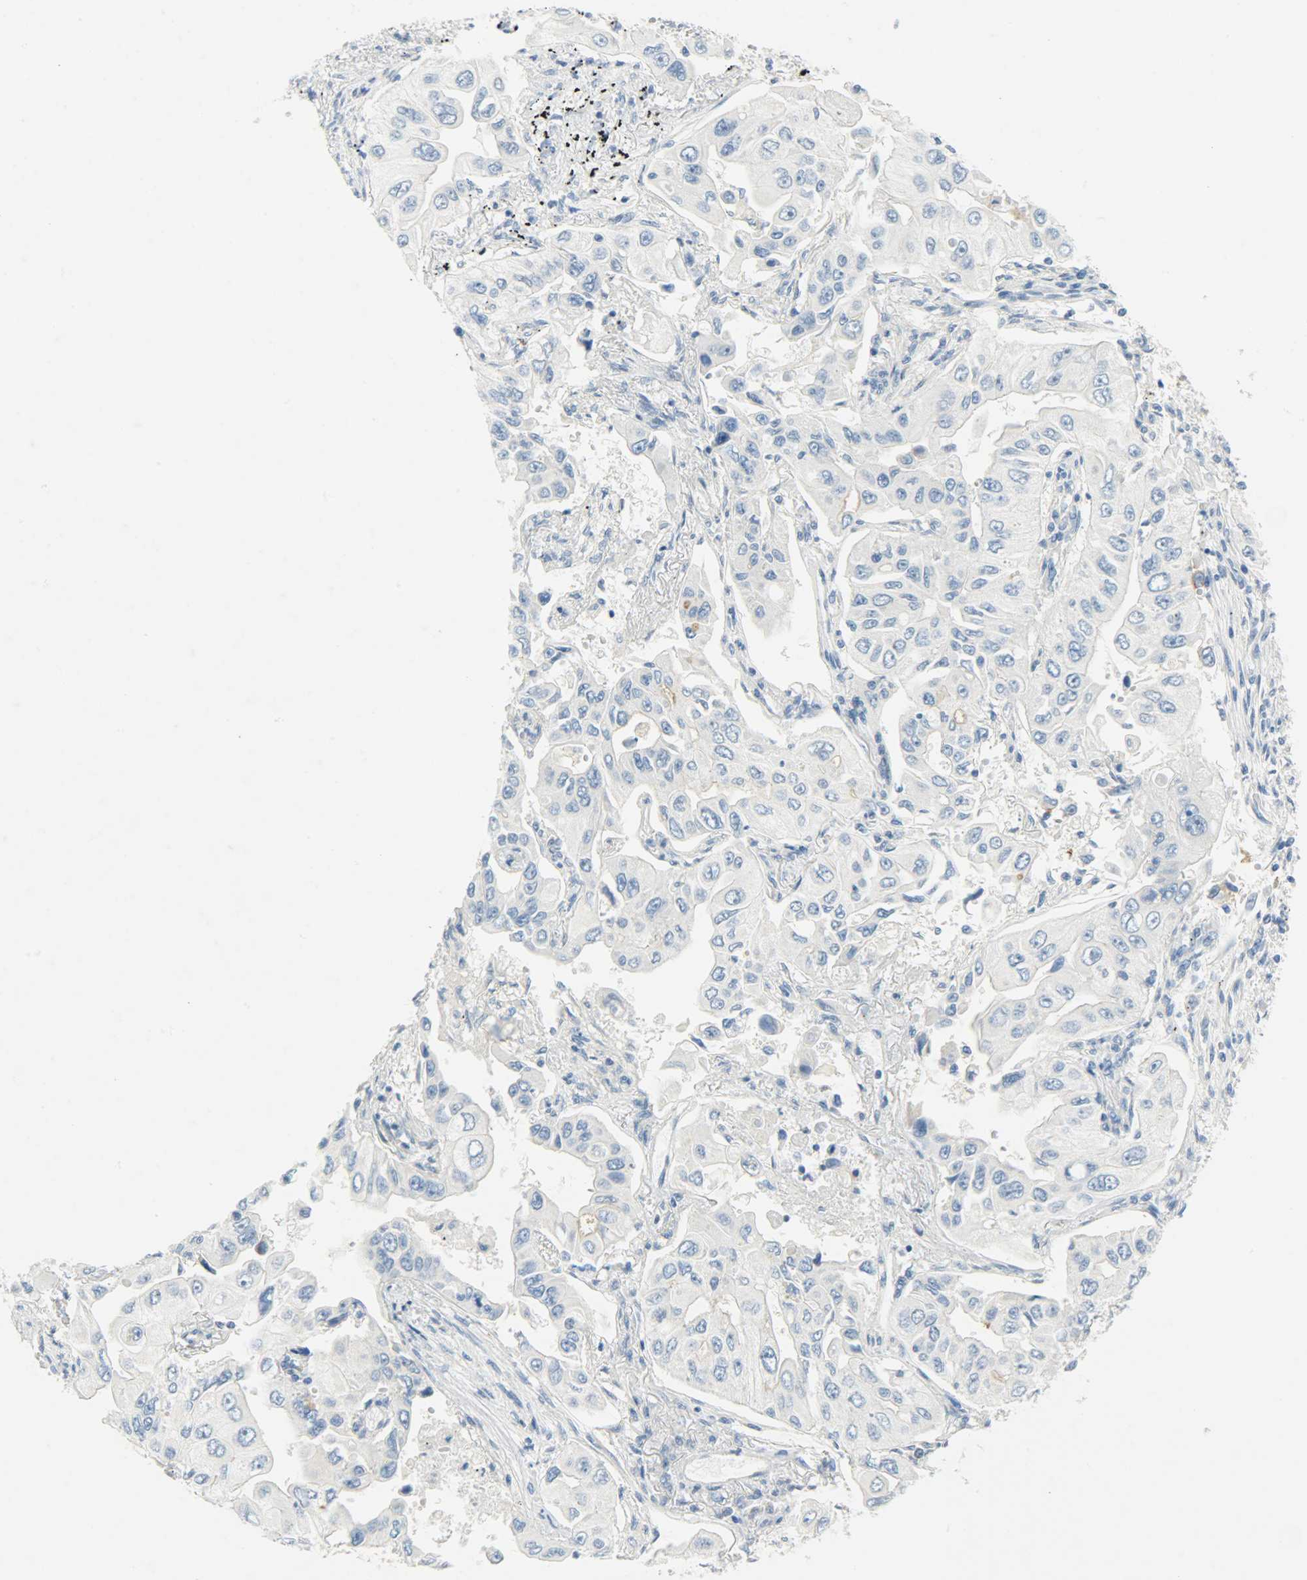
{"staining": {"intensity": "negative", "quantity": "none", "location": "none"}, "tissue": "lung cancer", "cell_type": "Tumor cells", "image_type": "cancer", "snomed": [{"axis": "morphology", "description": "Adenocarcinoma, NOS"}, {"axis": "topography", "description": "Lung"}], "caption": "Tumor cells are negative for brown protein staining in lung cancer (adenocarcinoma). (IHC, brightfield microscopy, high magnification).", "gene": "PROM1", "patient": {"sex": "male", "age": 84}}